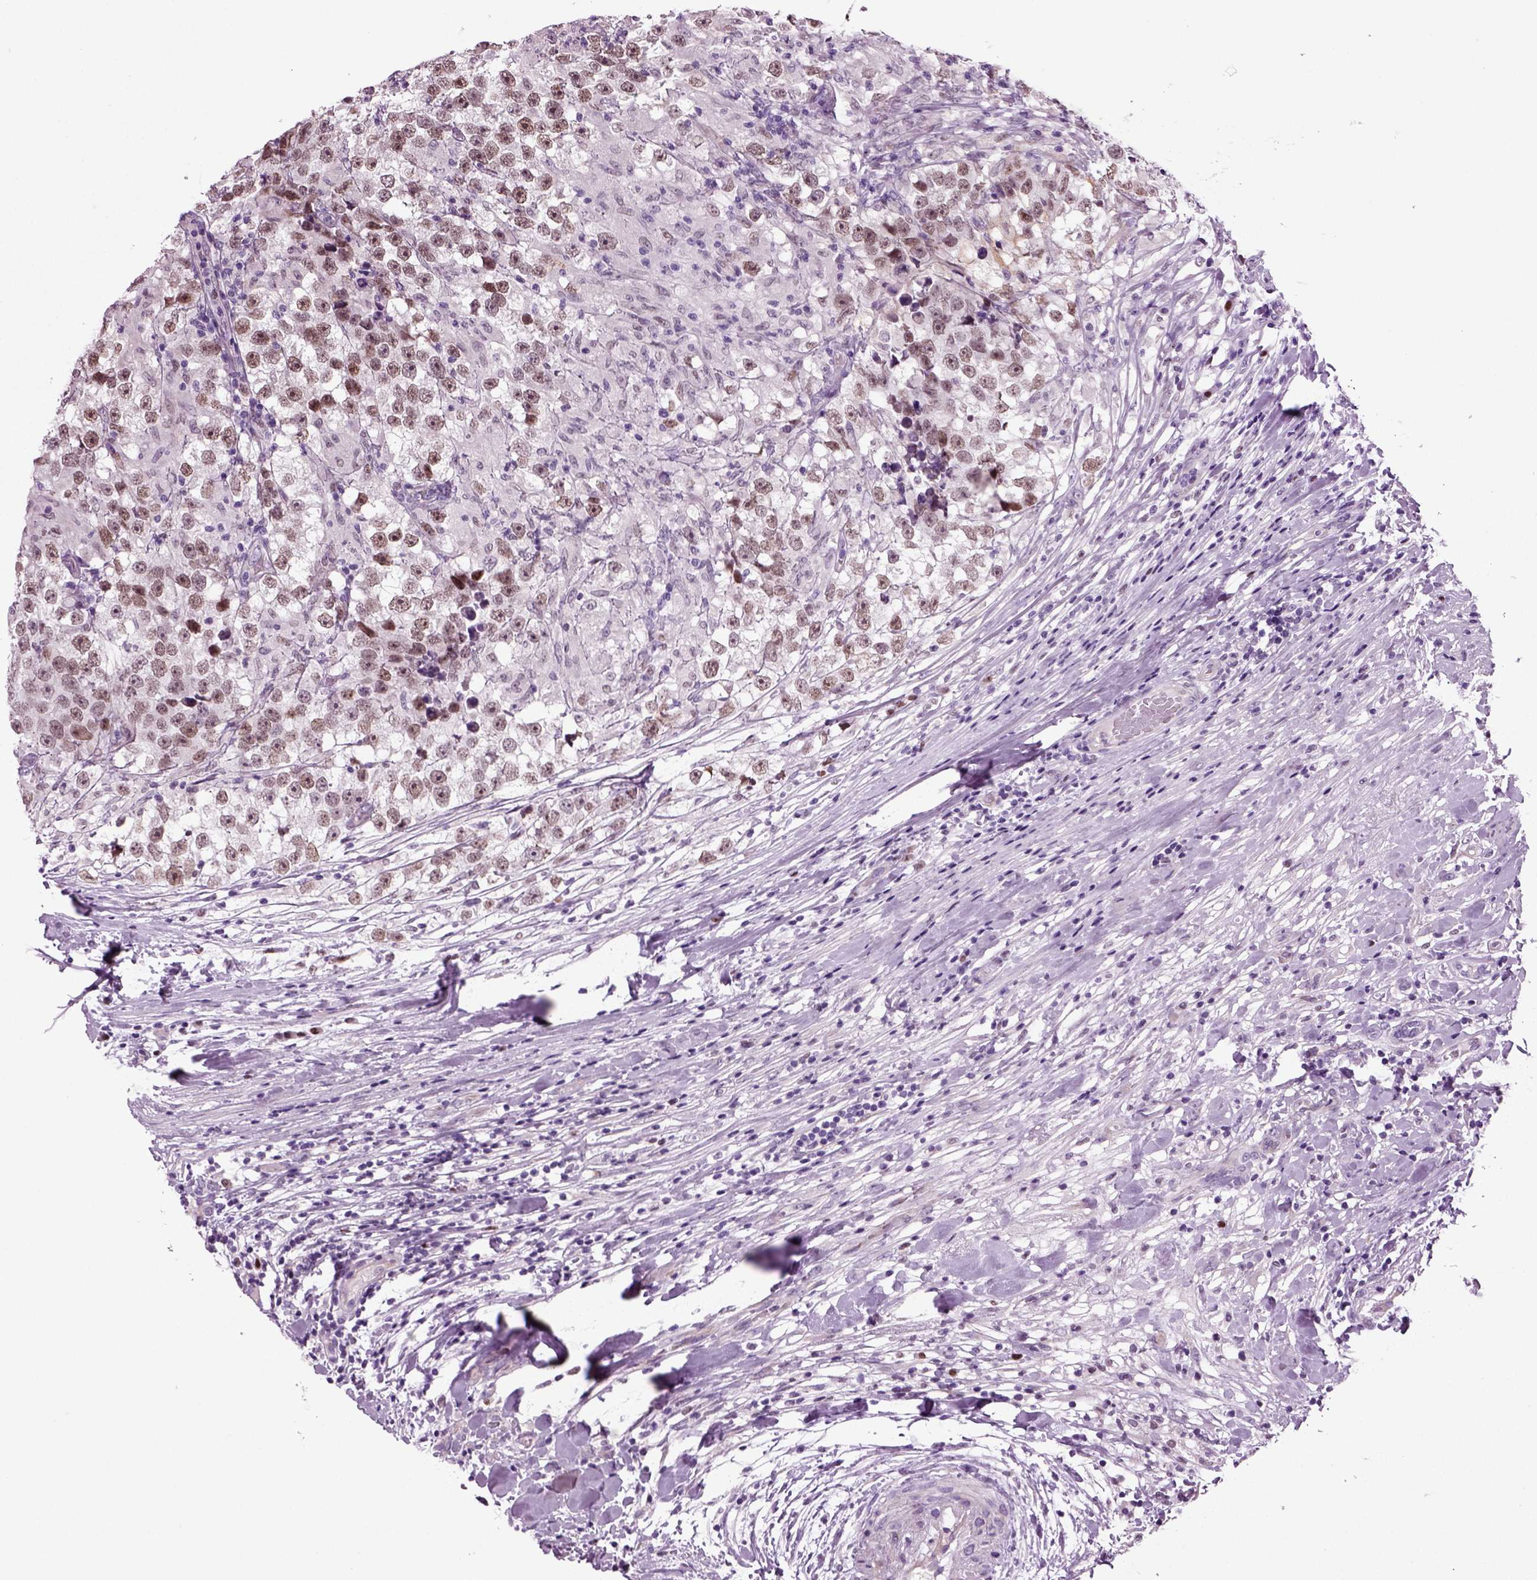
{"staining": {"intensity": "moderate", "quantity": "25%-75%", "location": "nuclear"}, "tissue": "testis cancer", "cell_type": "Tumor cells", "image_type": "cancer", "snomed": [{"axis": "morphology", "description": "Seminoma, NOS"}, {"axis": "topography", "description": "Testis"}], "caption": "Immunohistochemistry (IHC) of human testis cancer exhibits medium levels of moderate nuclear positivity in about 25%-75% of tumor cells. (DAB = brown stain, brightfield microscopy at high magnification).", "gene": "ARID3A", "patient": {"sex": "male", "age": 46}}